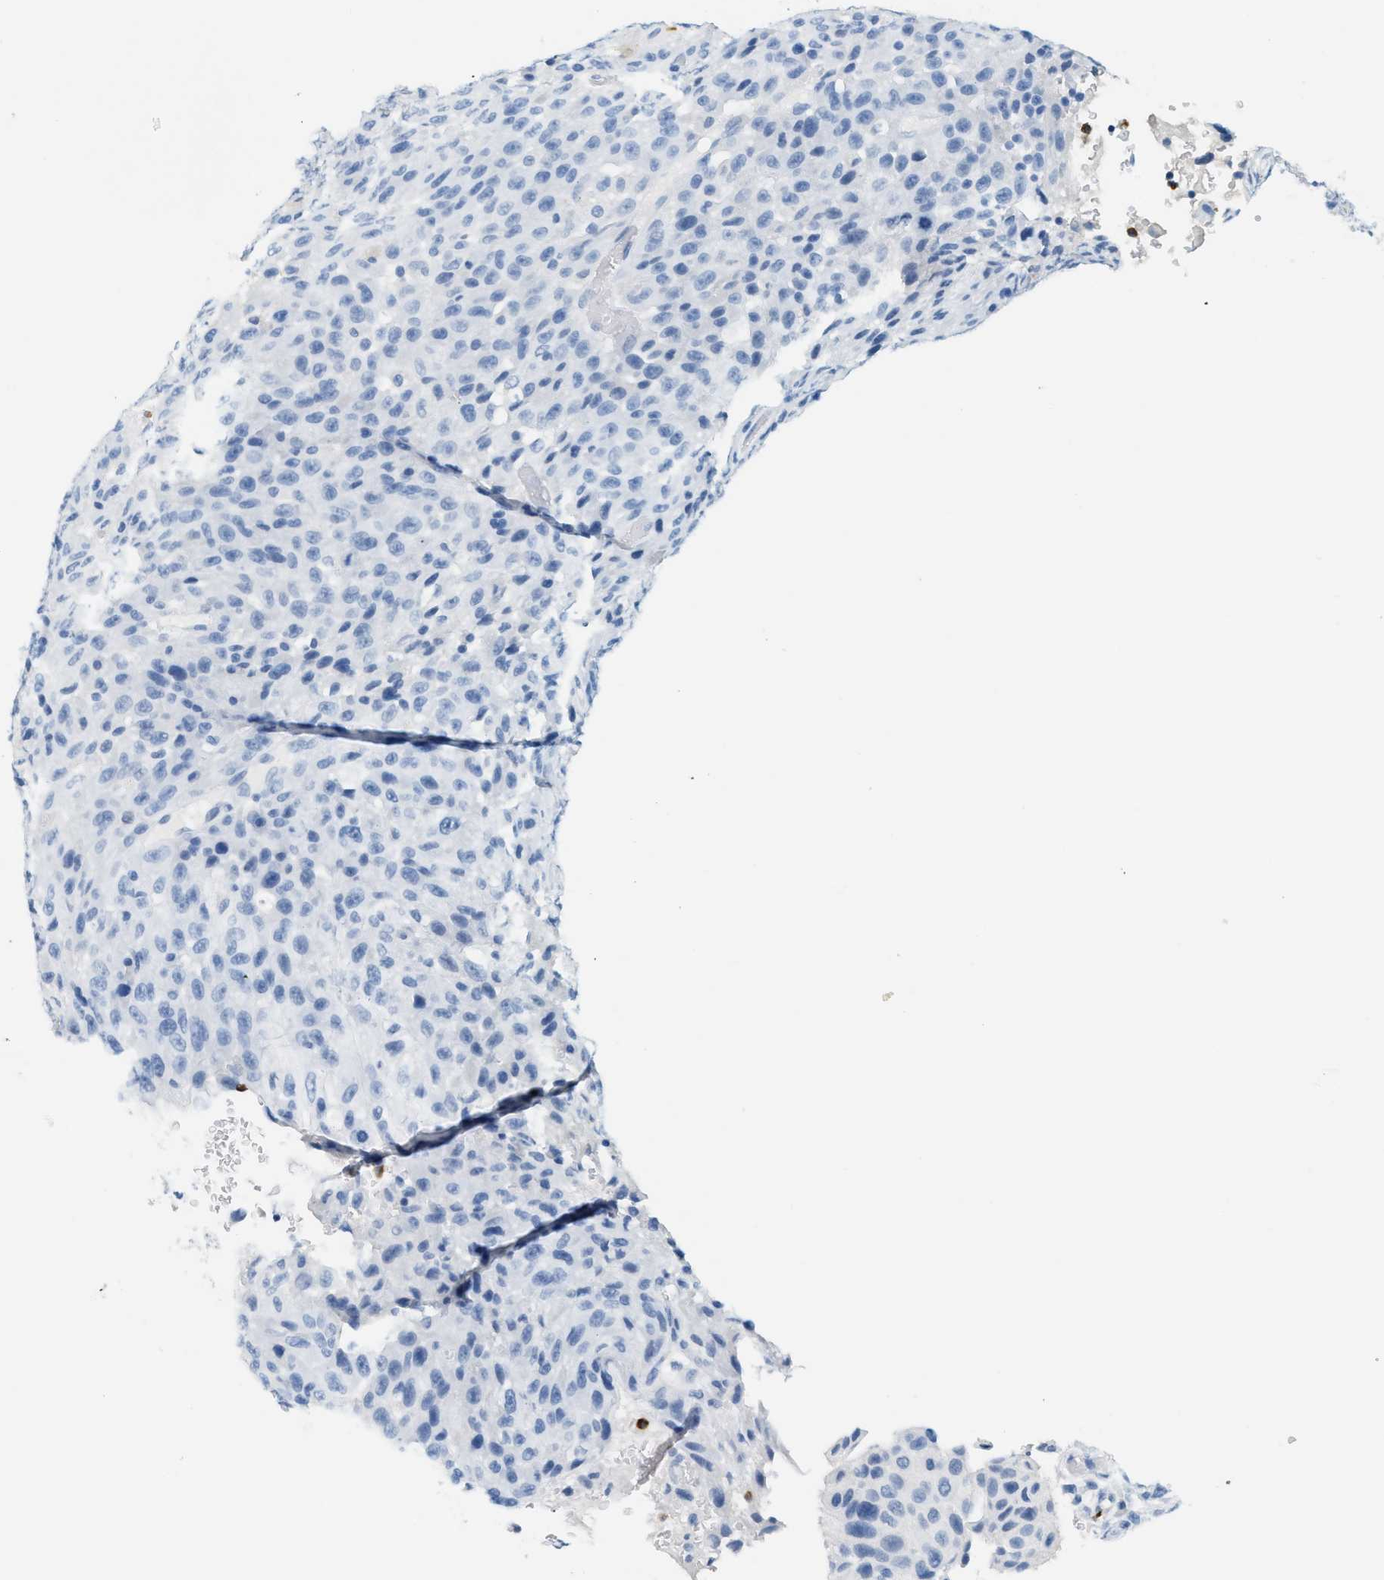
{"staining": {"intensity": "negative", "quantity": "none", "location": "none"}, "tissue": "urothelial cancer", "cell_type": "Tumor cells", "image_type": "cancer", "snomed": [{"axis": "morphology", "description": "Urothelial carcinoma, High grade"}, {"axis": "topography", "description": "Urinary bladder"}], "caption": "Immunohistochemical staining of urothelial cancer exhibits no significant positivity in tumor cells.", "gene": "LCN2", "patient": {"sex": "male", "age": 66}}